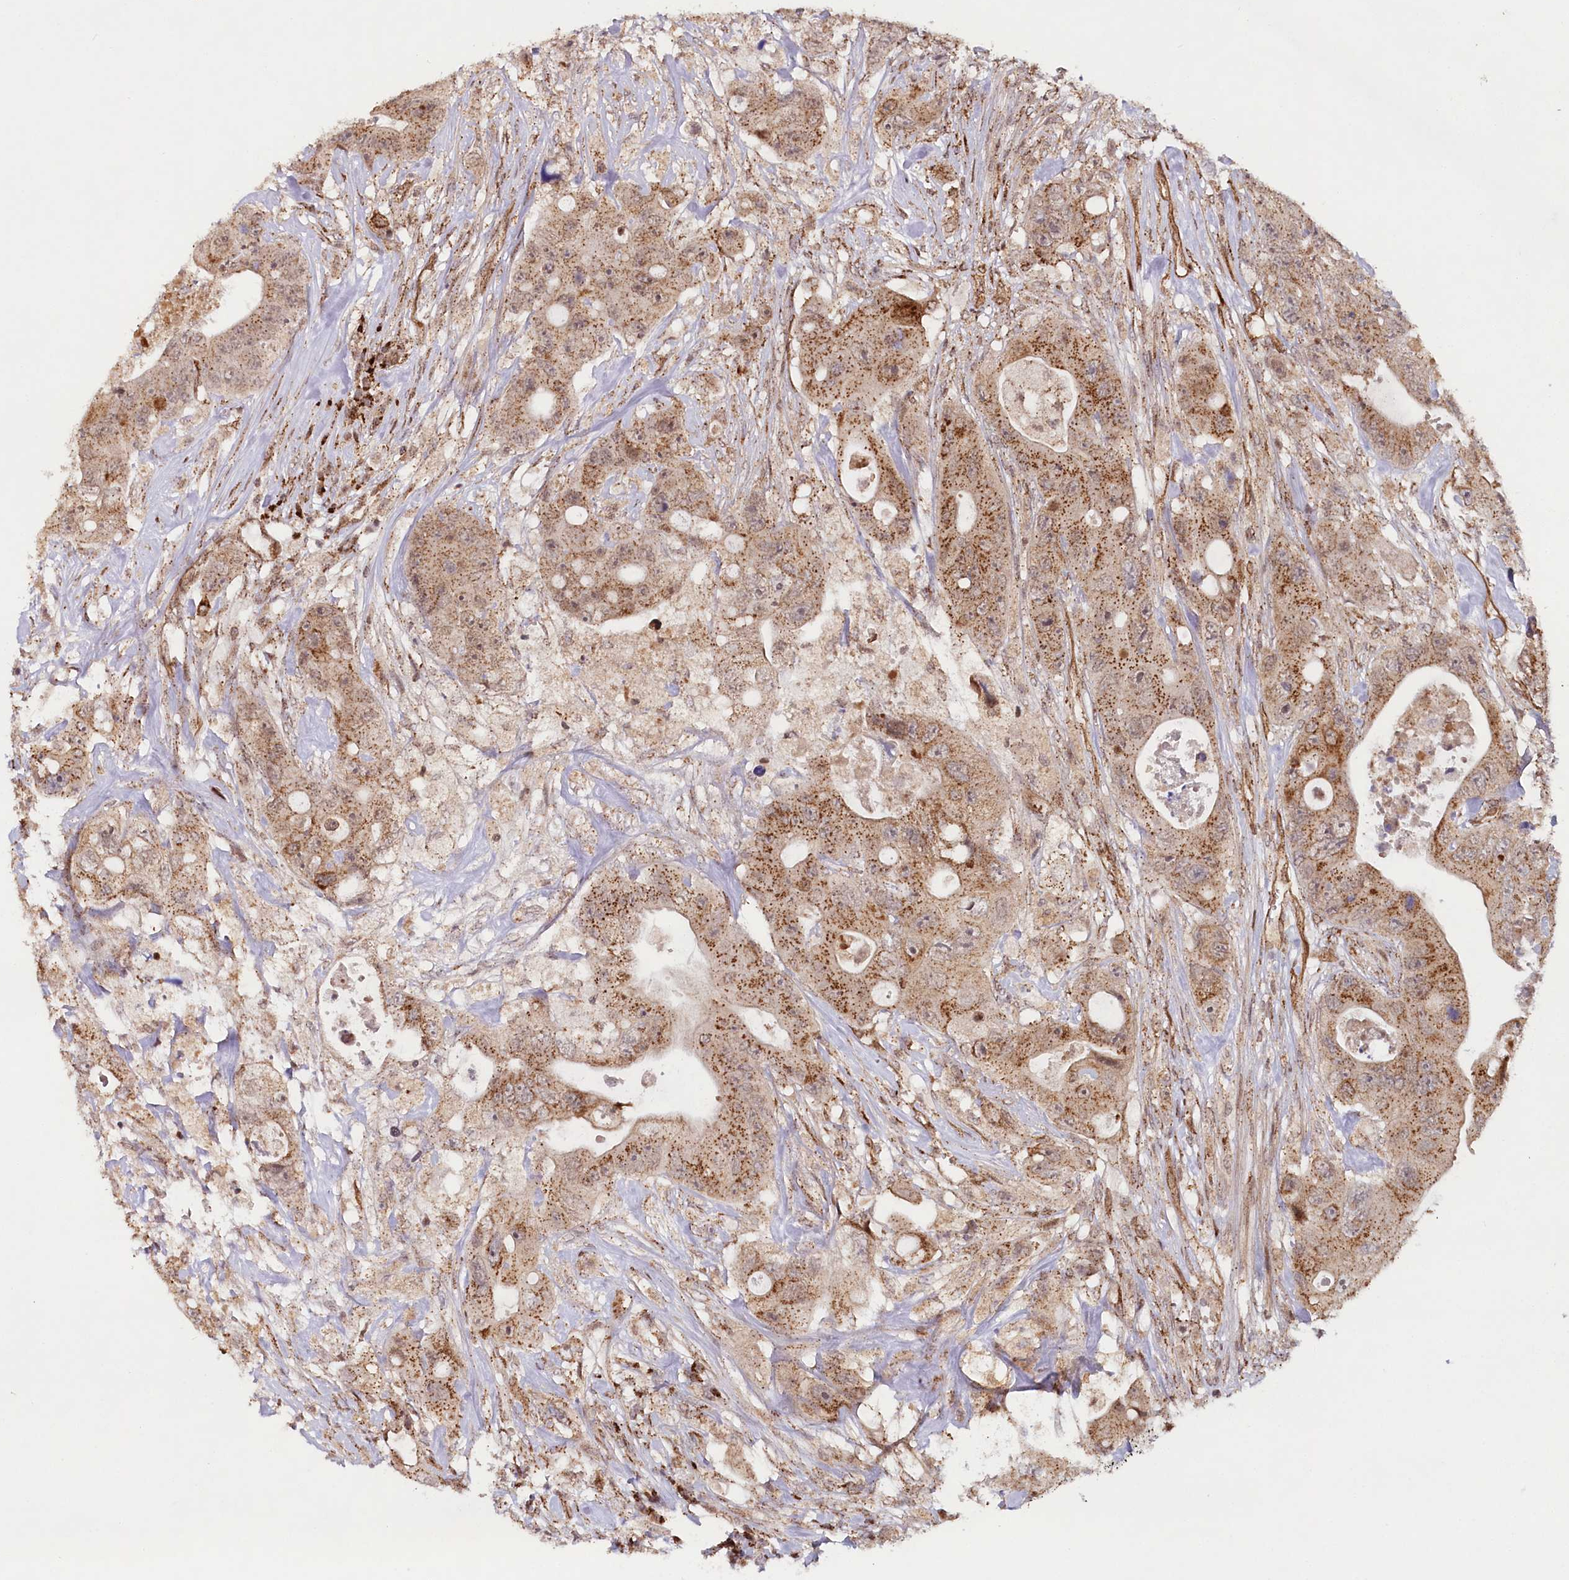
{"staining": {"intensity": "moderate", "quantity": ">75%", "location": "cytoplasmic/membranous,nuclear"}, "tissue": "colorectal cancer", "cell_type": "Tumor cells", "image_type": "cancer", "snomed": [{"axis": "morphology", "description": "Adenocarcinoma, NOS"}, {"axis": "topography", "description": "Colon"}], "caption": "There is medium levels of moderate cytoplasmic/membranous and nuclear expression in tumor cells of colorectal cancer (adenocarcinoma), as demonstrated by immunohistochemical staining (brown color).", "gene": "COPG1", "patient": {"sex": "female", "age": 46}}